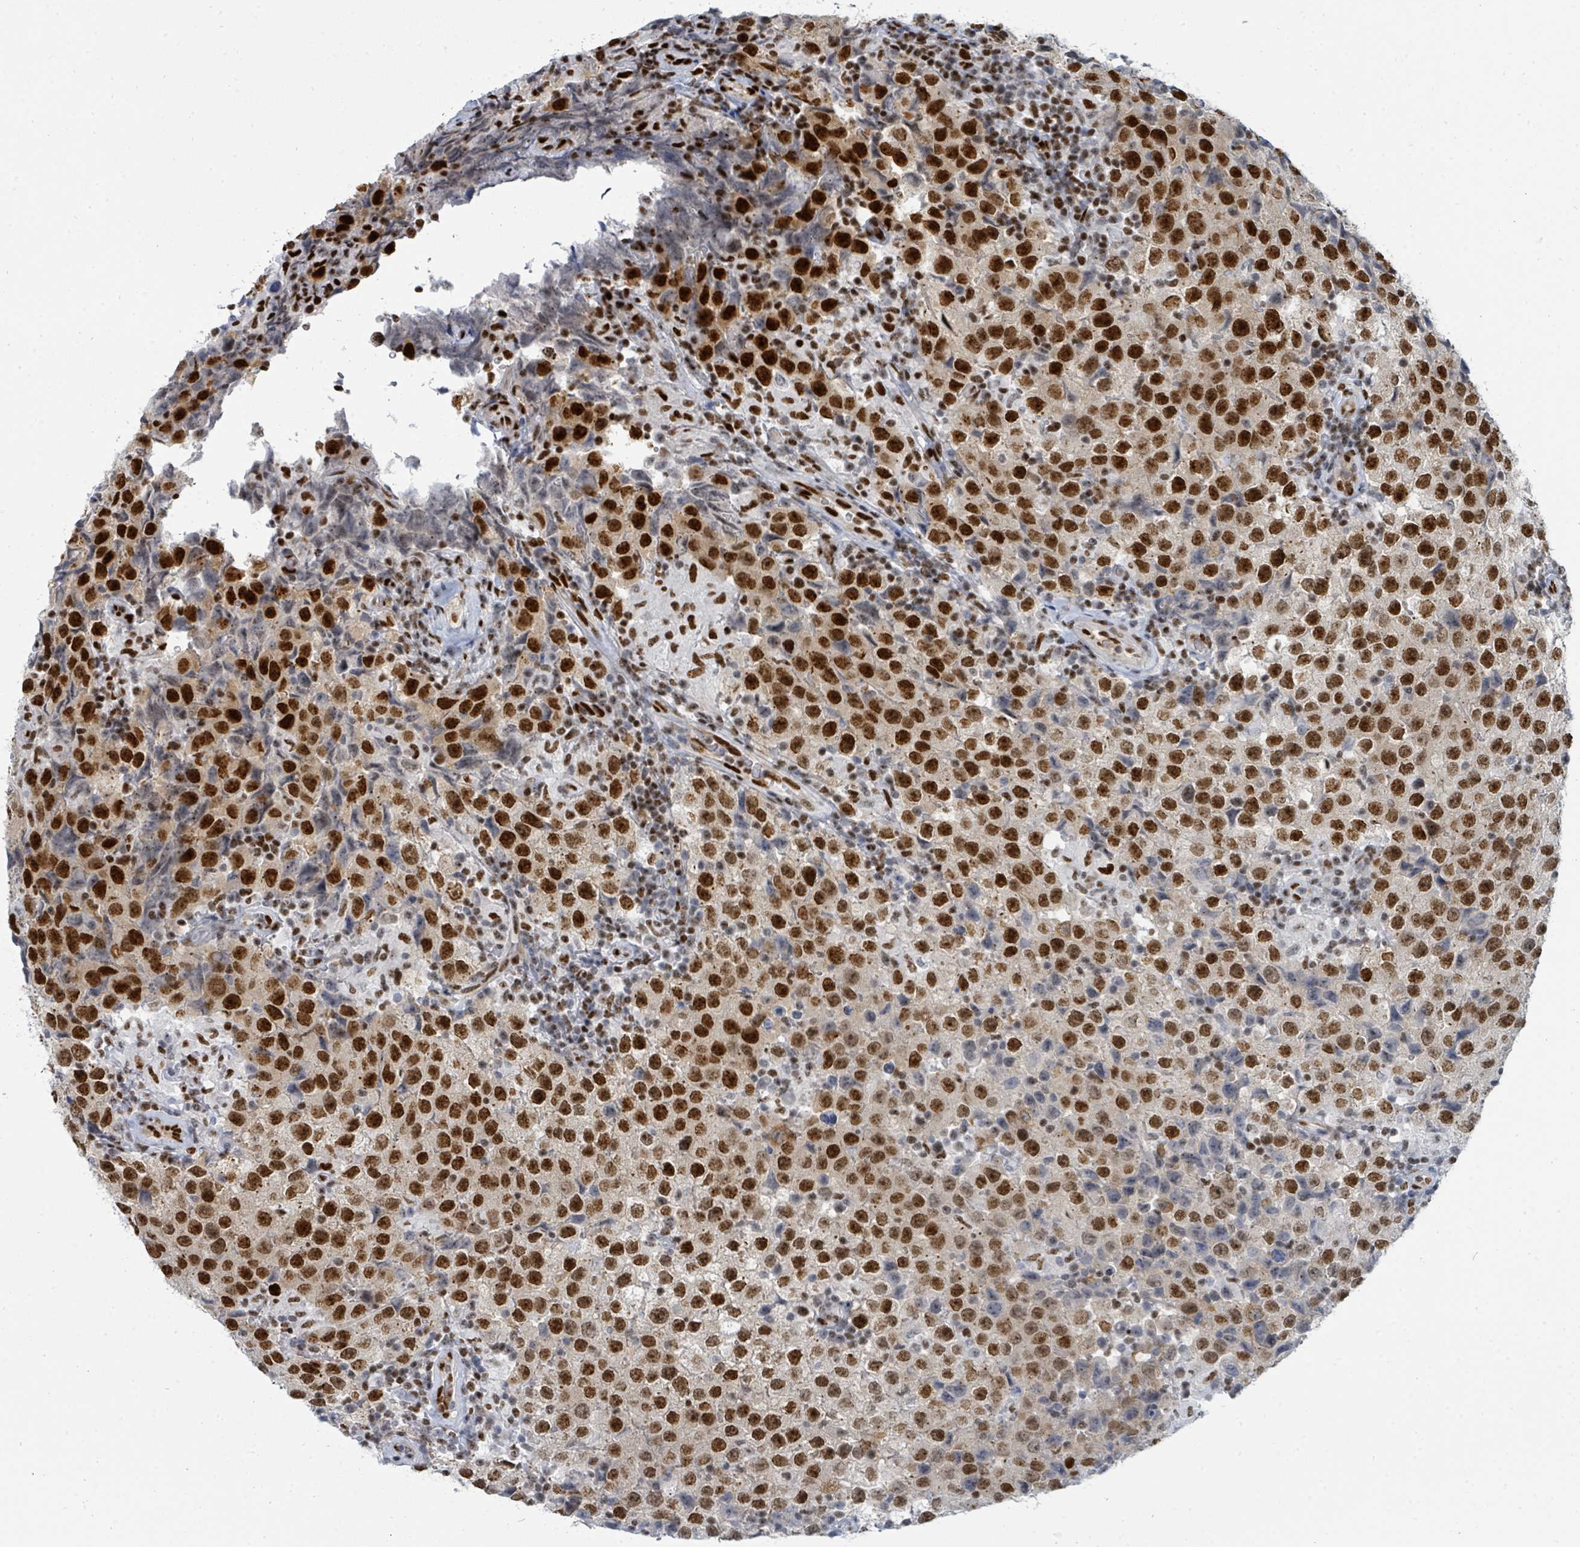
{"staining": {"intensity": "strong", "quantity": ">75%", "location": "nuclear"}, "tissue": "testis cancer", "cell_type": "Tumor cells", "image_type": "cancer", "snomed": [{"axis": "morphology", "description": "Seminoma, NOS"}, {"axis": "morphology", "description": "Carcinoma, Embryonal, NOS"}, {"axis": "topography", "description": "Testis"}], "caption": "This is a photomicrograph of IHC staining of embryonal carcinoma (testis), which shows strong staining in the nuclear of tumor cells.", "gene": "SUMO4", "patient": {"sex": "male", "age": 41}}